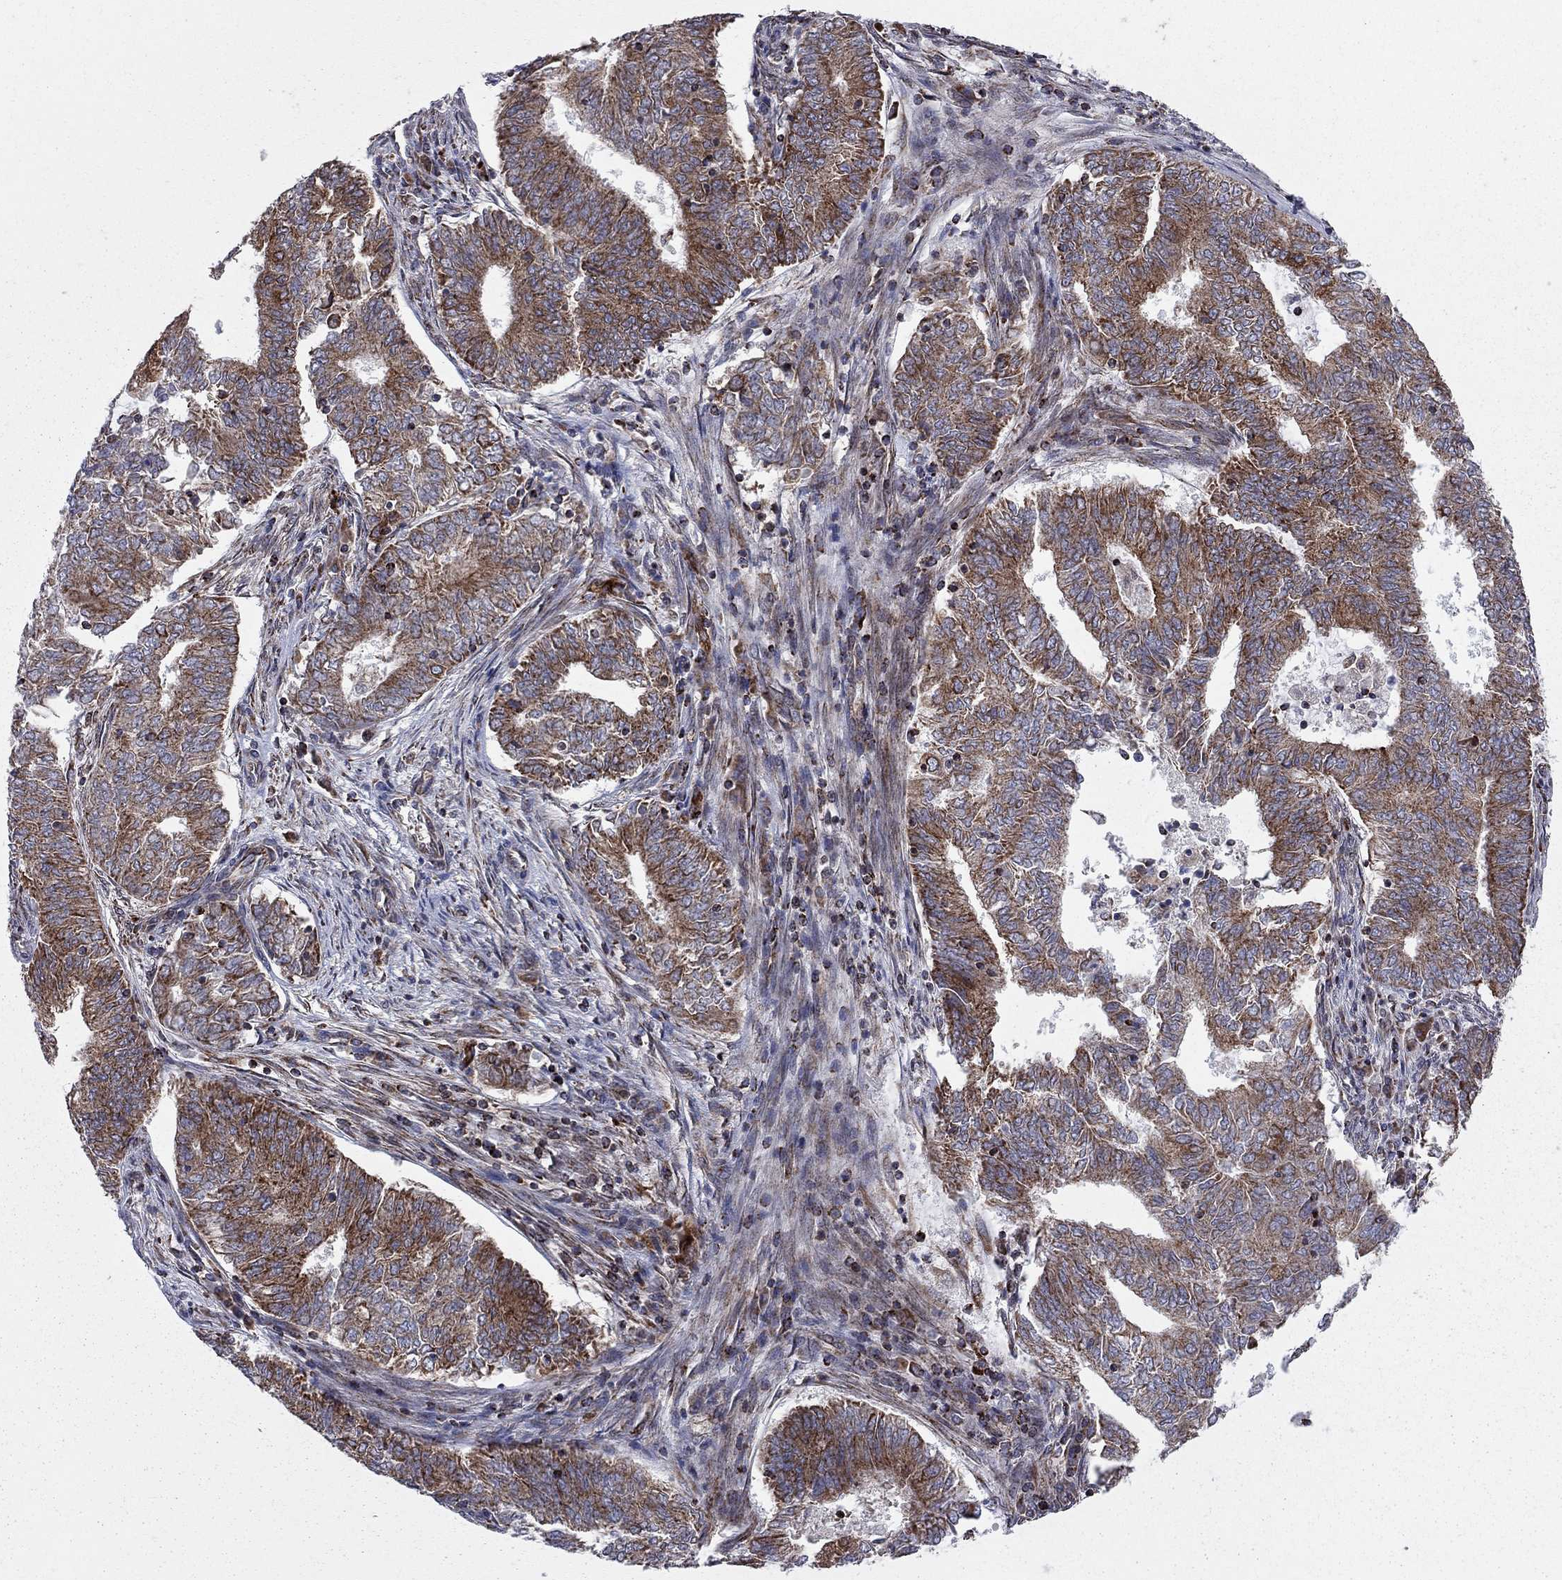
{"staining": {"intensity": "strong", "quantity": "<25%", "location": "cytoplasmic/membranous"}, "tissue": "endometrial cancer", "cell_type": "Tumor cells", "image_type": "cancer", "snomed": [{"axis": "morphology", "description": "Adenocarcinoma, NOS"}, {"axis": "topography", "description": "Endometrium"}], "caption": "Human endometrial cancer stained with a protein marker displays strong staining in tumor cells.", "gene": "CLPTM1", "patient": {"sex": "female", "age": 62}}